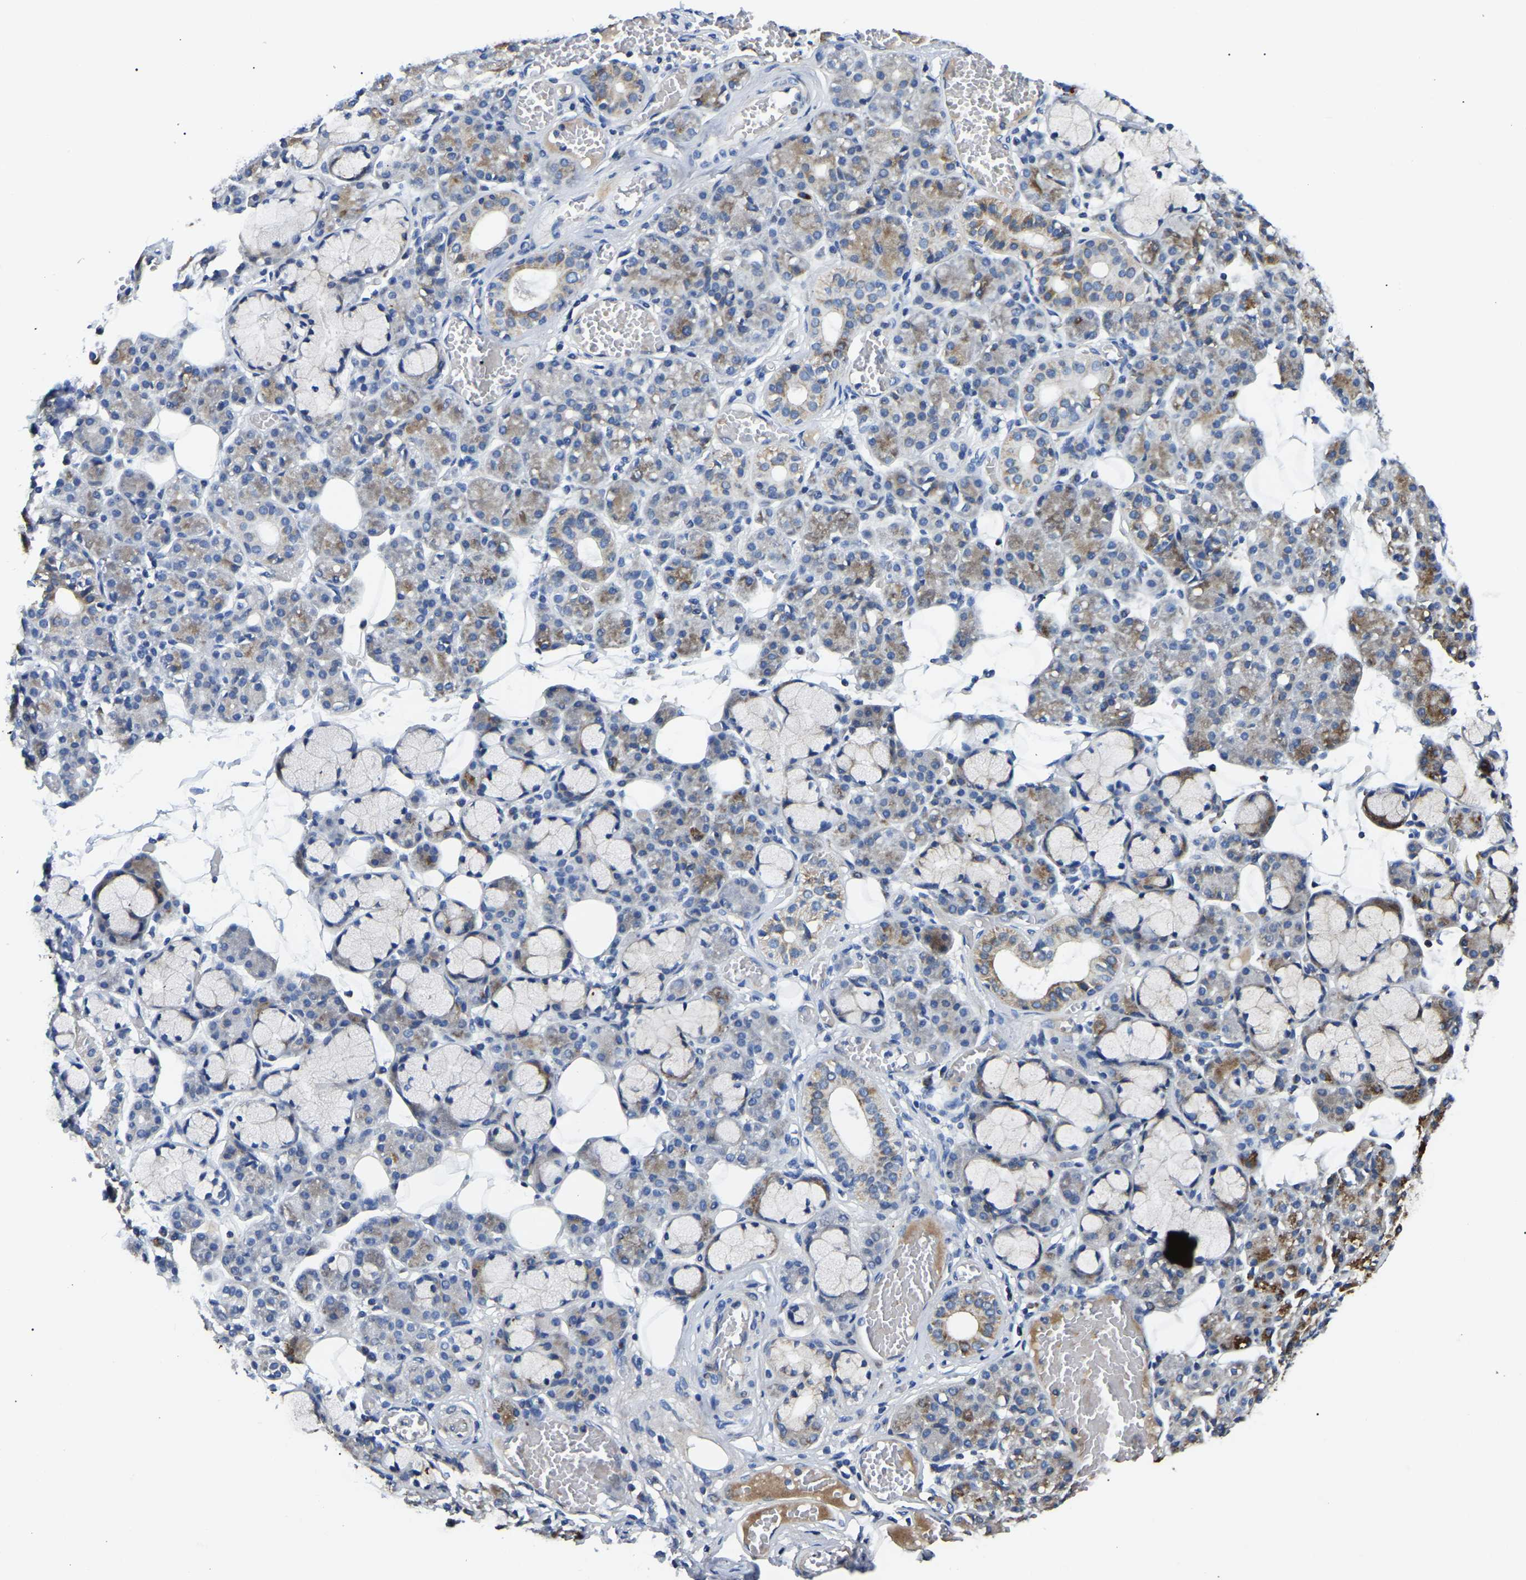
{"staining": {"intensity": "moderate", "quantity": "25%-75%", "location": "cytoplasmic/membranous"}, "tissue": "salivary gland", "cell_type": "Glandular cells", "image_type": "normal", "snomed": [{"axis": "morphology", "description": "Normal tissue, NOS"}, {"axis": "topography", "description": "Salivary gland"}], "caption": "This is an image of immunohistochemistry staining of benign salivary gland, which shows moderate expression in the cytoplasmic/membranous of glandular cells.", "gene": "PPM1E", "patient": {"sex": "male", "age": 63}}